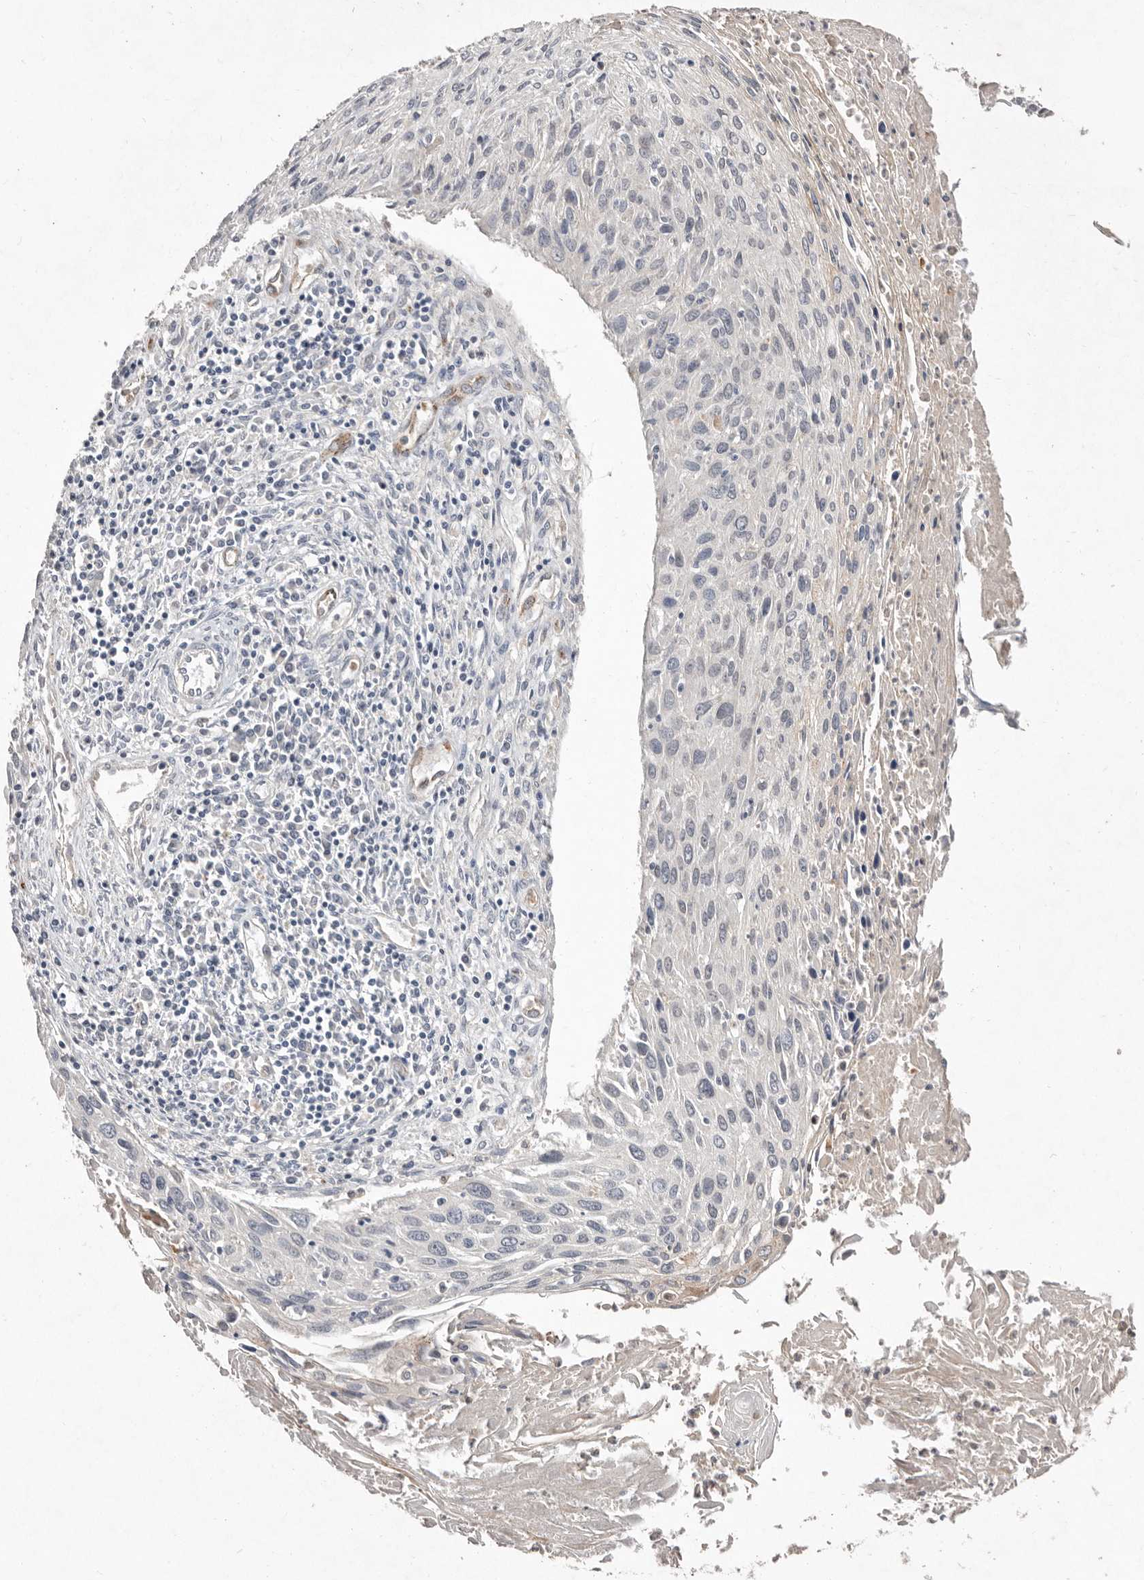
{"staining": {"intensity": "negative", "quantity": "none", "location": "none"}, "tissue": "cervical cancer", "cell_type": "Tumor cells", "image_type": "cancer", "snomed": [{"axis": "morphology", "description": "Squamous cell carcinoma, NOS"}, {"axis": "topography", "description": "Cervix"}], "caption": "Human squamous cell carcinoma (cervical) stained for a protein using immunohistochemistry (IHC) displays no expression in tumor cells.", "gene": "SULT1E1", "patient": {"sex": "female", "age": 51}}